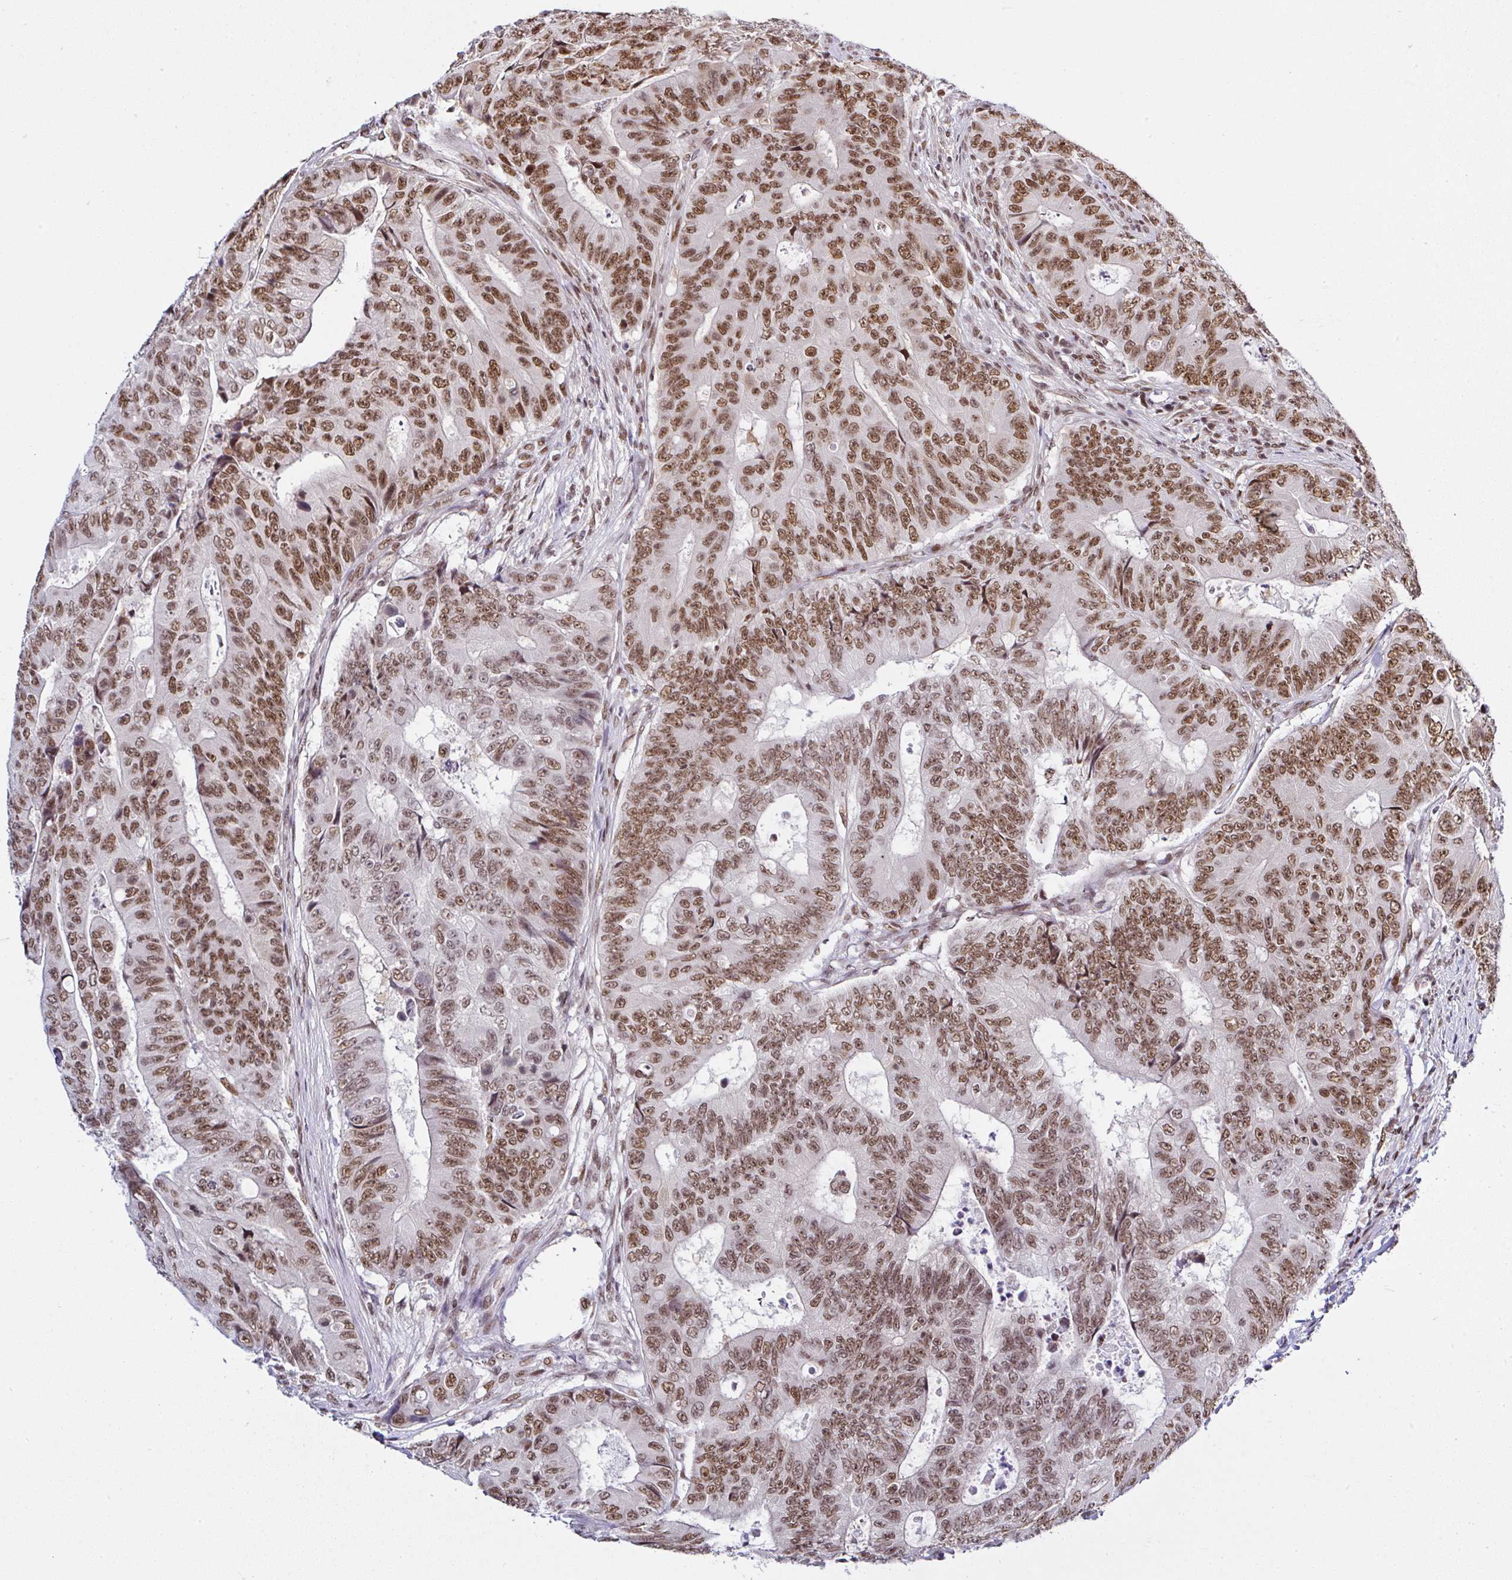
{"staining": {"intensity": "moderate", "quantity": ">75%", "location": "nuclear"}, "tissue": "colorectal cancer", "cell_type": "Tumor cells", "image_type": "cancer", "snomed": [{"axis": "morphology", "description": "Adenocarcinoma, NOS"}, {"axis": "topography", "description": "Colon"}], "caption": "Adenocarcinoma (colorectal) stained with a brown dye reveals moderate nuclear positive positivity in about >75% of tumor cells.", "gene": "DR1", "patient": {"sex": "female", "age": 48}}